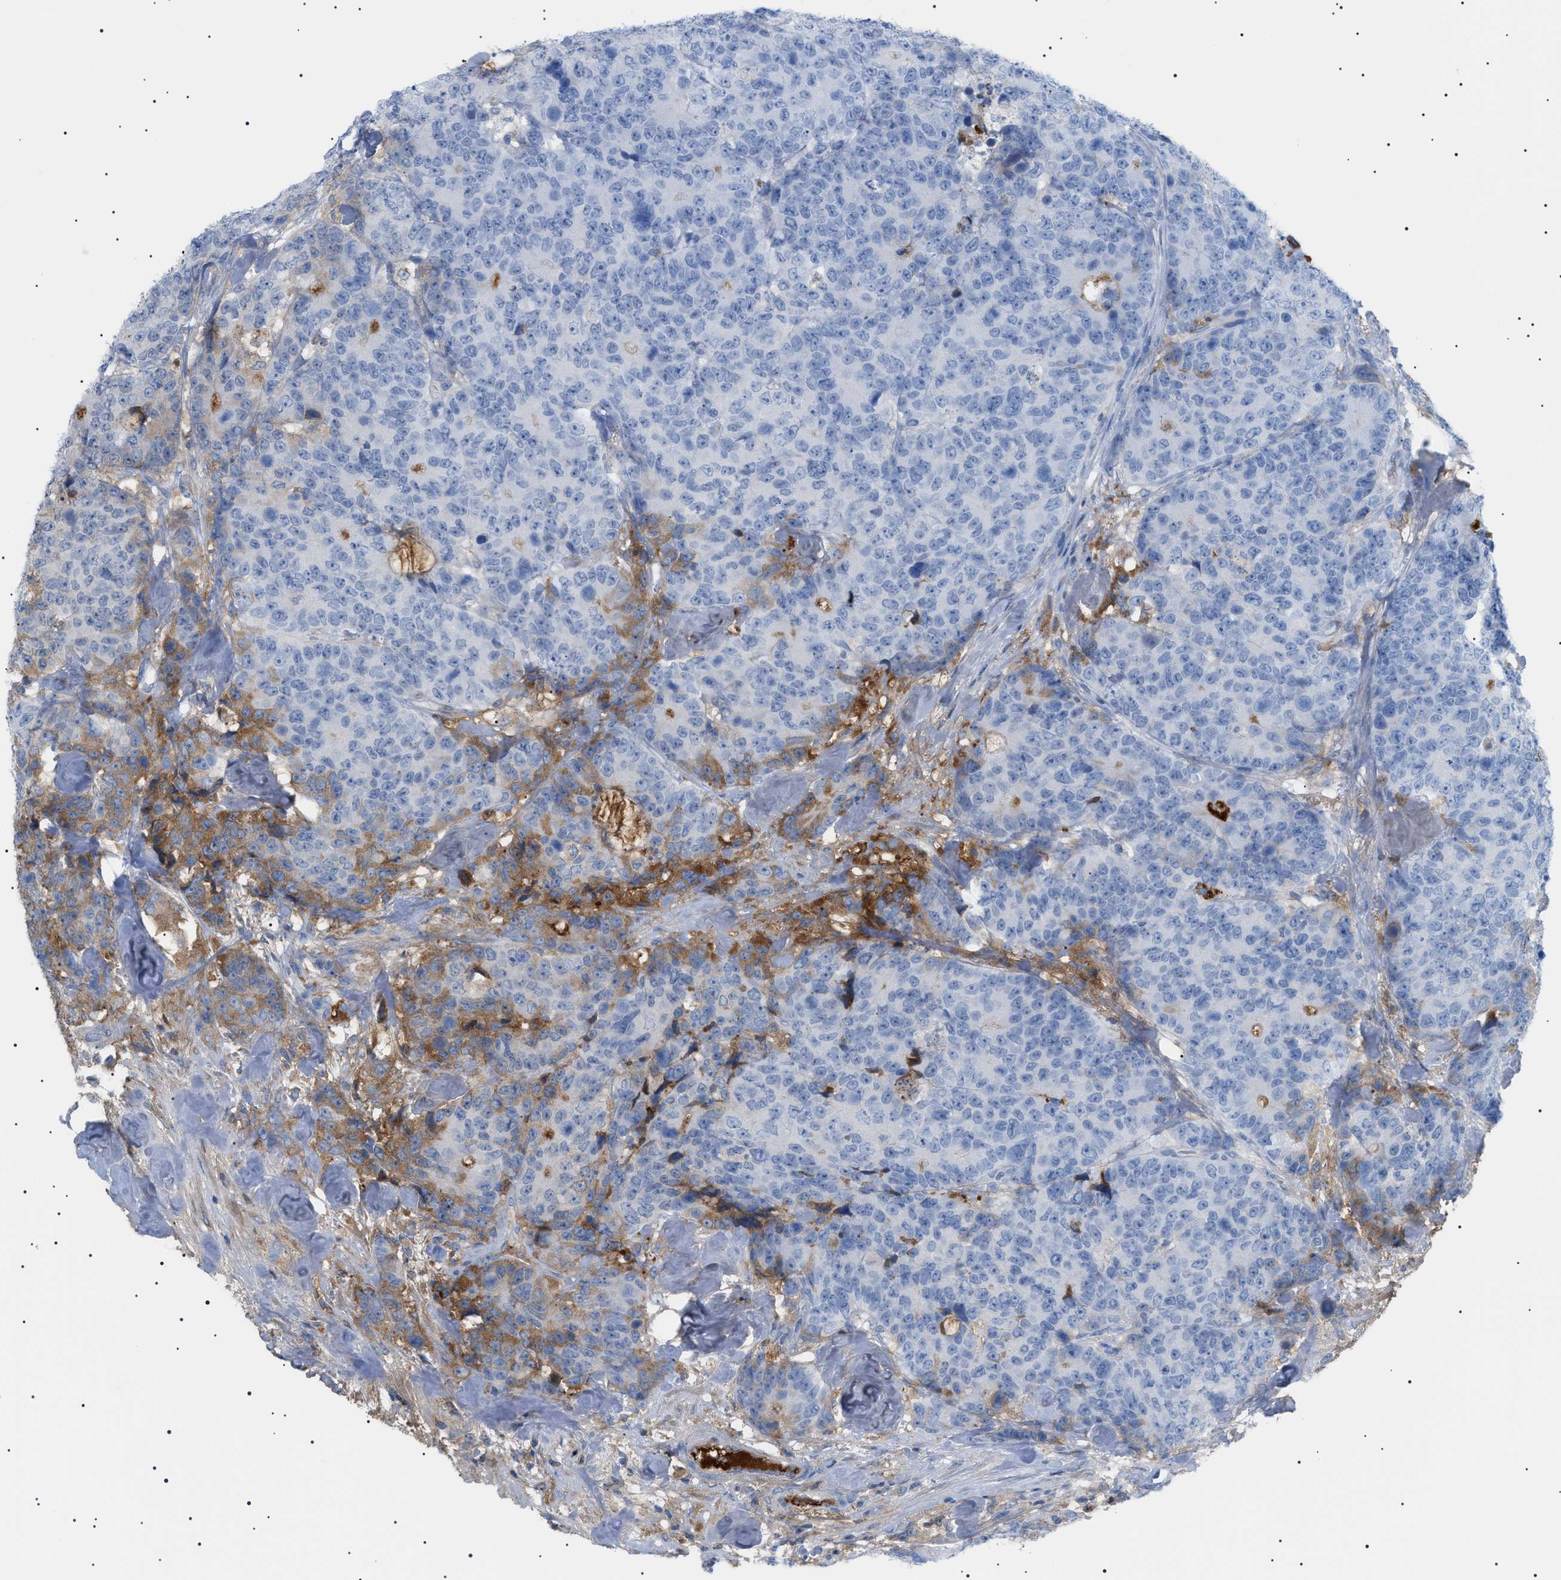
{"staining": {"intensity": "moderate", "quantity": "<25%", "location": "cytoplasmic/membranous"}, "tissue": "colorectal cancer", "cell_type": "Tumor cells", "image_type": "cancer", "snomed": [{"axis": "morphology", "description": "Adenocarcinoma, NOS"}, {"axis": "topography", "description": "Colon"}], "caption": "DAB immunohistochemical staining of human colorectal adenocarcinoma shows moderate cytoplasmic/membranous protein expression in approximately <25% of tumor cells.", "gene": "LPA", "patient": {"sex": "female", "age": 86}}